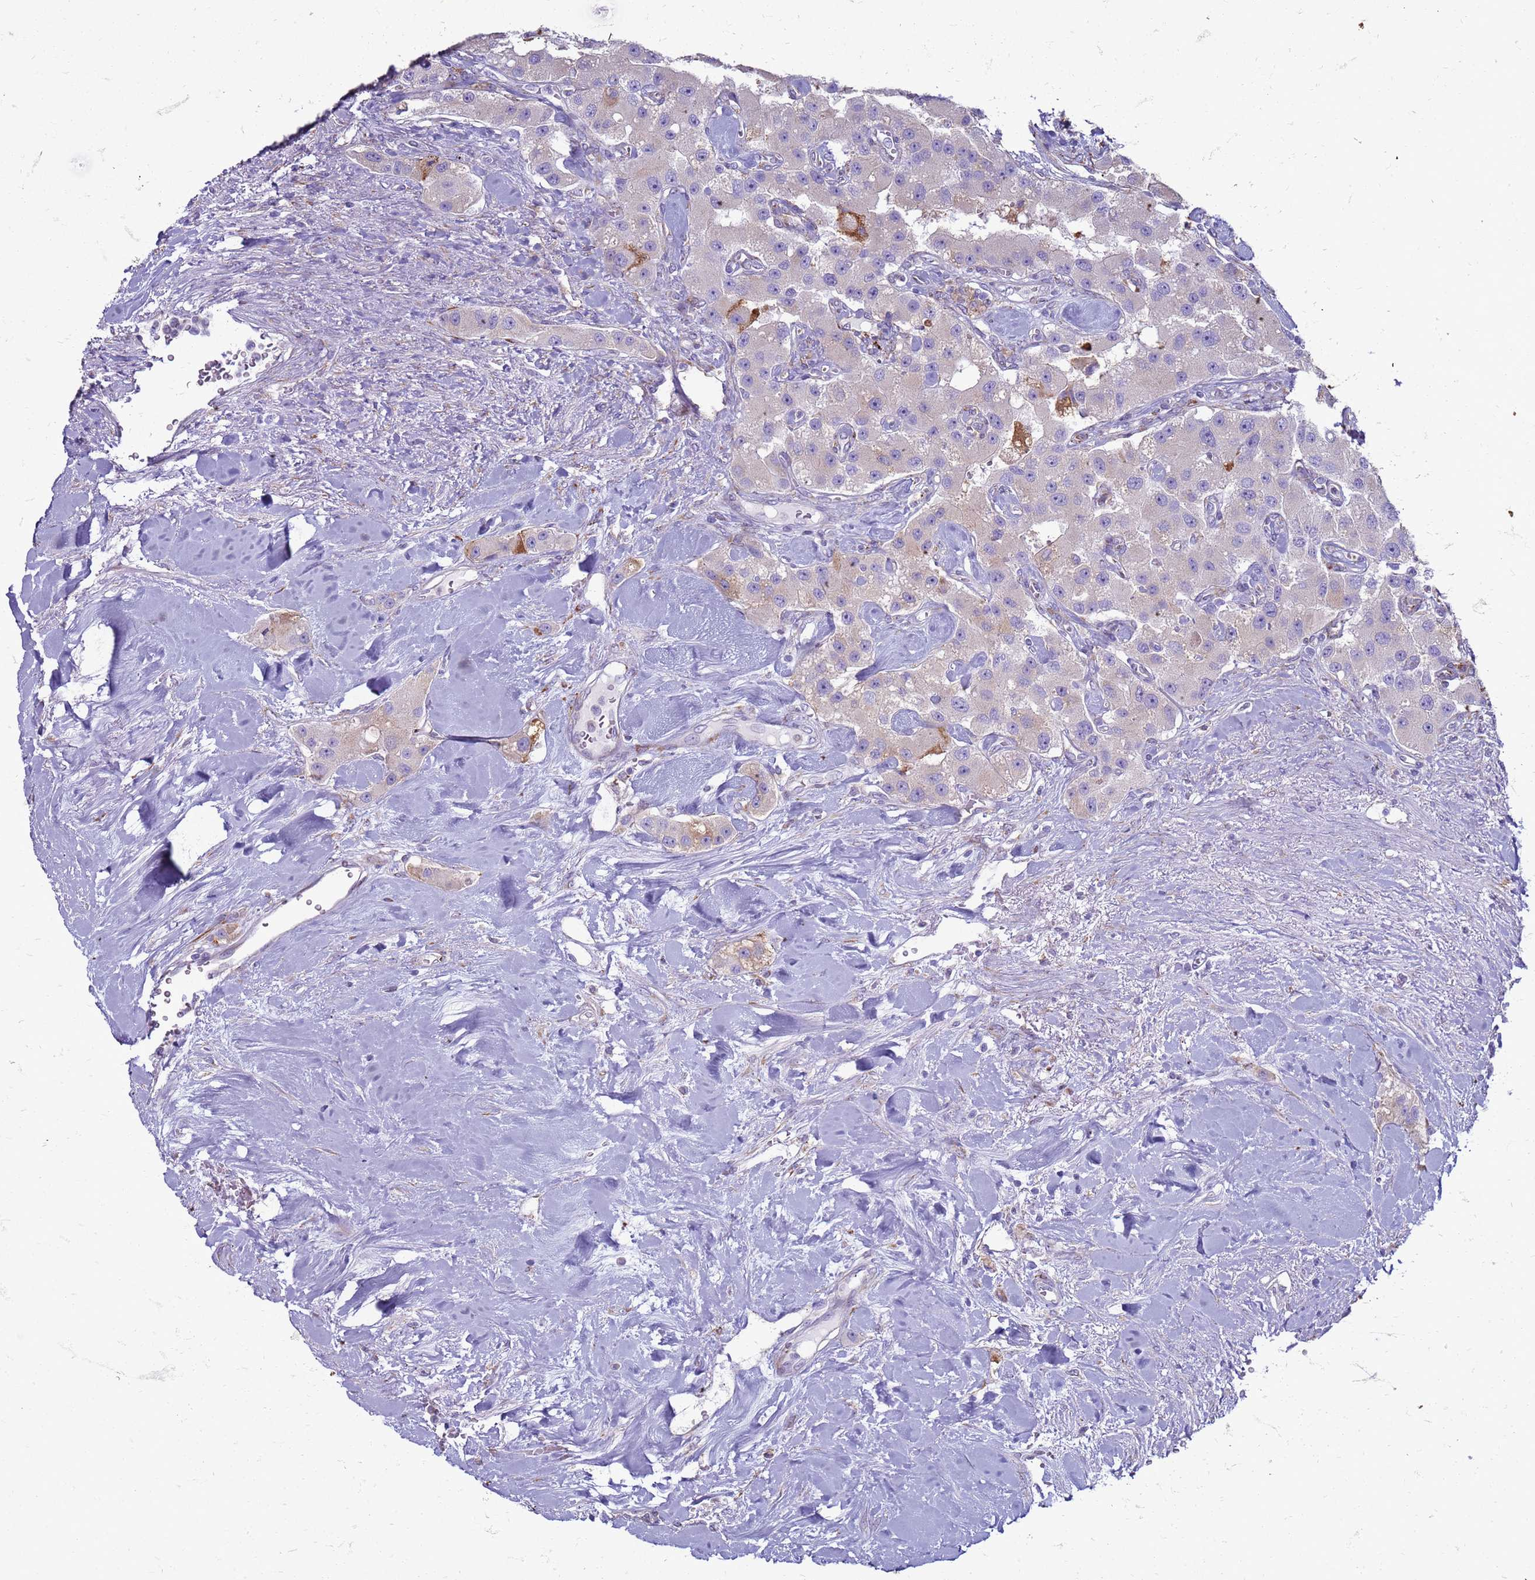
{"staining": {"intensity": "negative", "quantity": "none", "location": "none"}, "tissue": "carcinoid", "cell_type": "Tumor cells", "image_type": "cancer", "snomed": [{"axis": "morphology", "description": "Carcinoid, malignant, NOS"}, {"axis": "topography", "description": "Pancreas"}], "caption": "A high-resolution micrograph shows IHC staining of carcinoid, which reveals no significant expression in tumor cells.", "gene": "PDK3", "patient": {"sex": "male", "age": 41}}